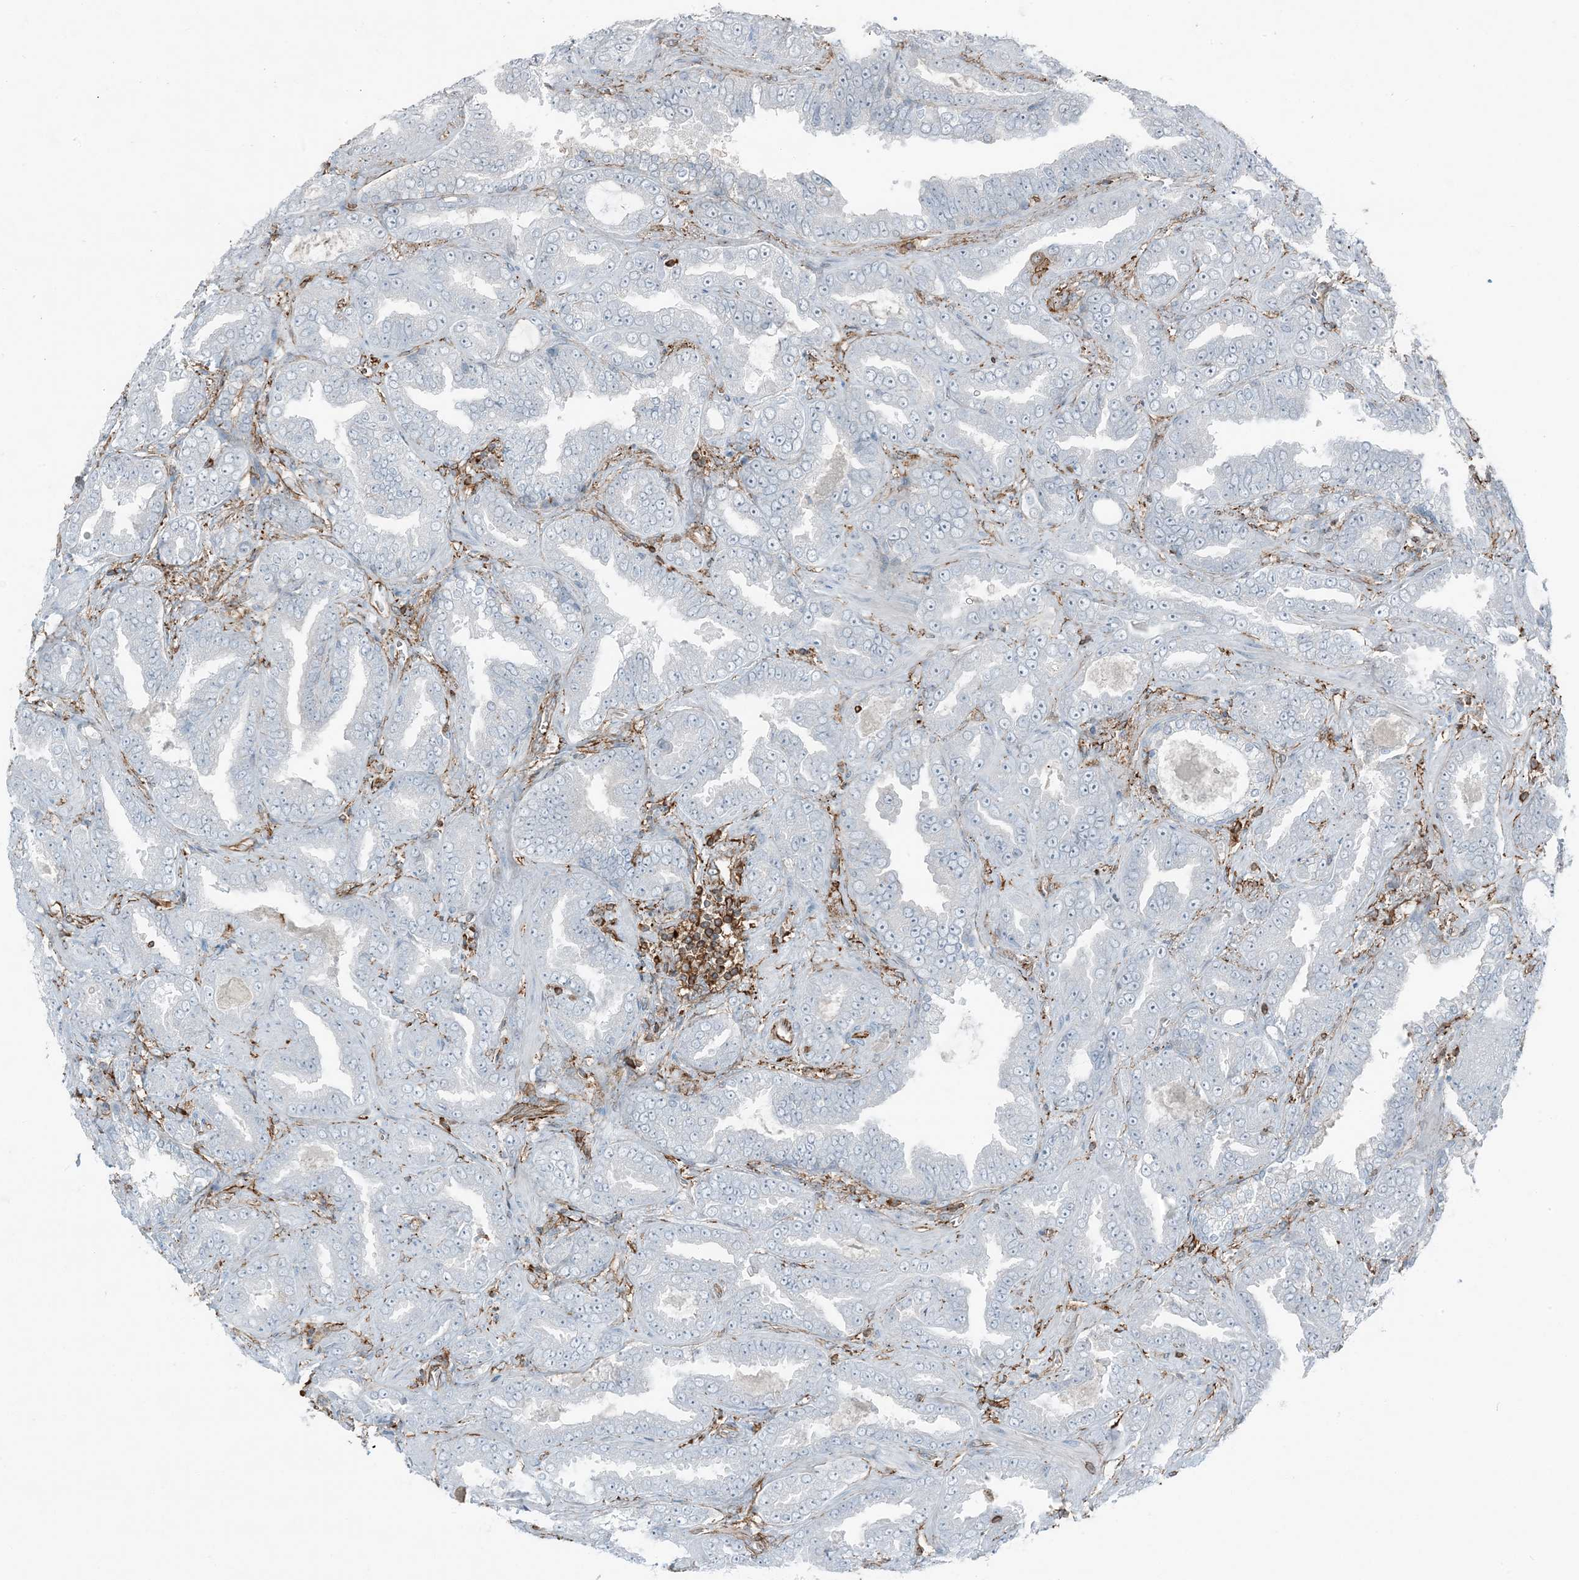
{"staining": {"intensity": "negative", "quantity": "none", "location": "none"}, "tissue": "prostate cancer", "cell_type": "Tumor cells", "image_type": "cancer", "snomed": [{"axis": "morphology", "description": "Adenocarcinoma, Low grade"}, {"axis": "topography", "description": "Prostate"}], "caption": "Micrograph shows no protein positivity in tumor cells of prostate cancer (low-grade adenocarcinoma) tissue. The staining was performed using DAB to visualize the protein expression in brown, while the nuclei were stained in blue with hematoxylin (Magnification: 20x).", "gene": "APOBEC3C", "patient": {"sex": "male", "age": 60}}